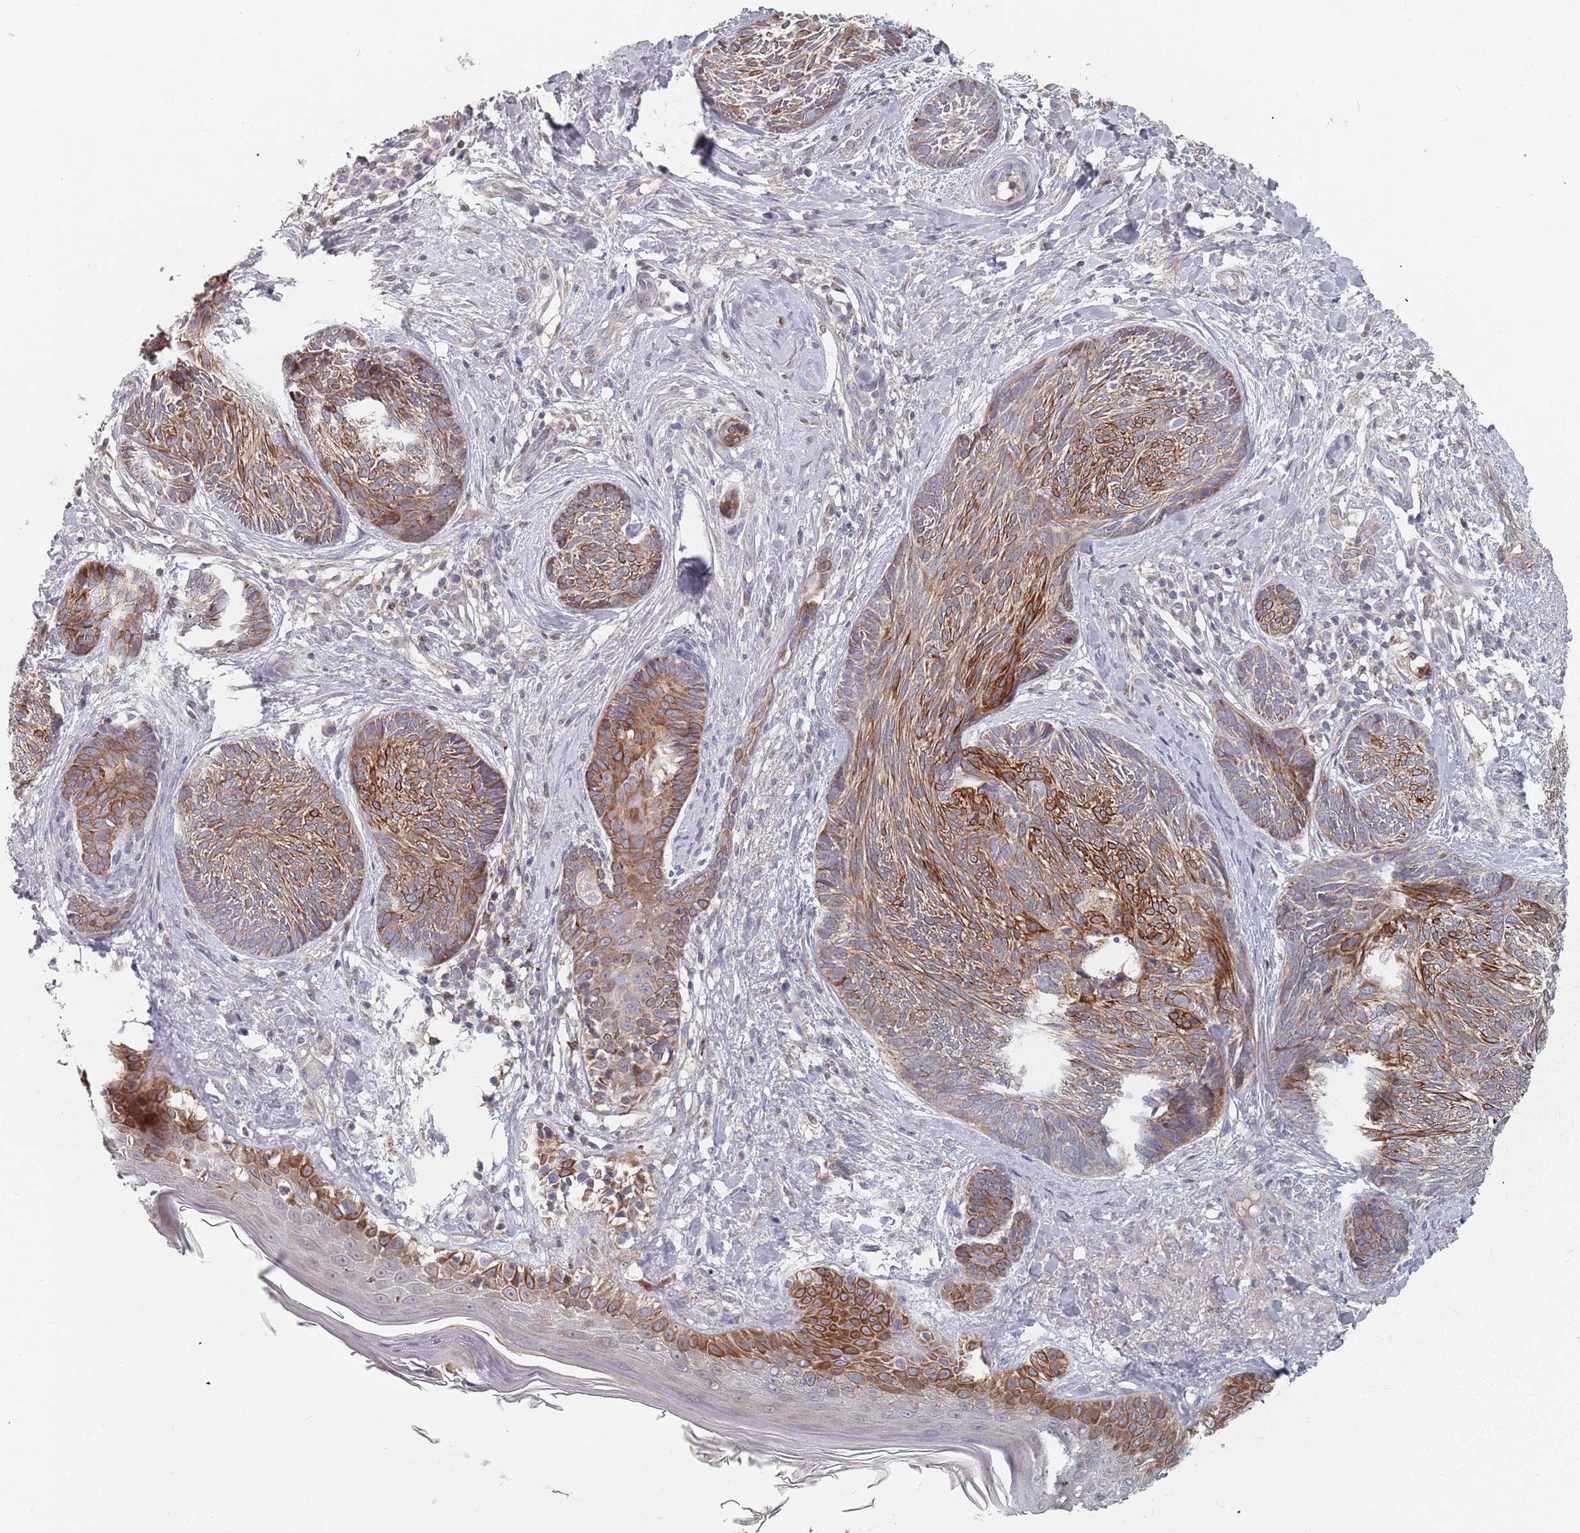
{"staining": {"intensity": "strong", "quantity": "25%-75%", "location": "cytoplasmic/membranous"}, "tissue": "skin cancer", "cell_type": "Tumor cells", "image_type": "cancer", "snomed": [{"axis": "morphology", "description": "Basal cell carcinoma"}, {"axis": "topography", "description": "Skin"}], "caption": "IHC staining of skin basal cell carcinoma, which exhibits high levels of strong cytoplasmic/membranous expression in approximately 25%-75% of tumor cells indicating strong cytoplasmic/membranous protein staining. The staining was performed using DAB (3,3'-diaminobenzidine) (brown) for protein detection and nuclei were counterstained in hematoxylin (blue).", "gene": "ADAL", "patient": {"sex": "male", "age": 73}}